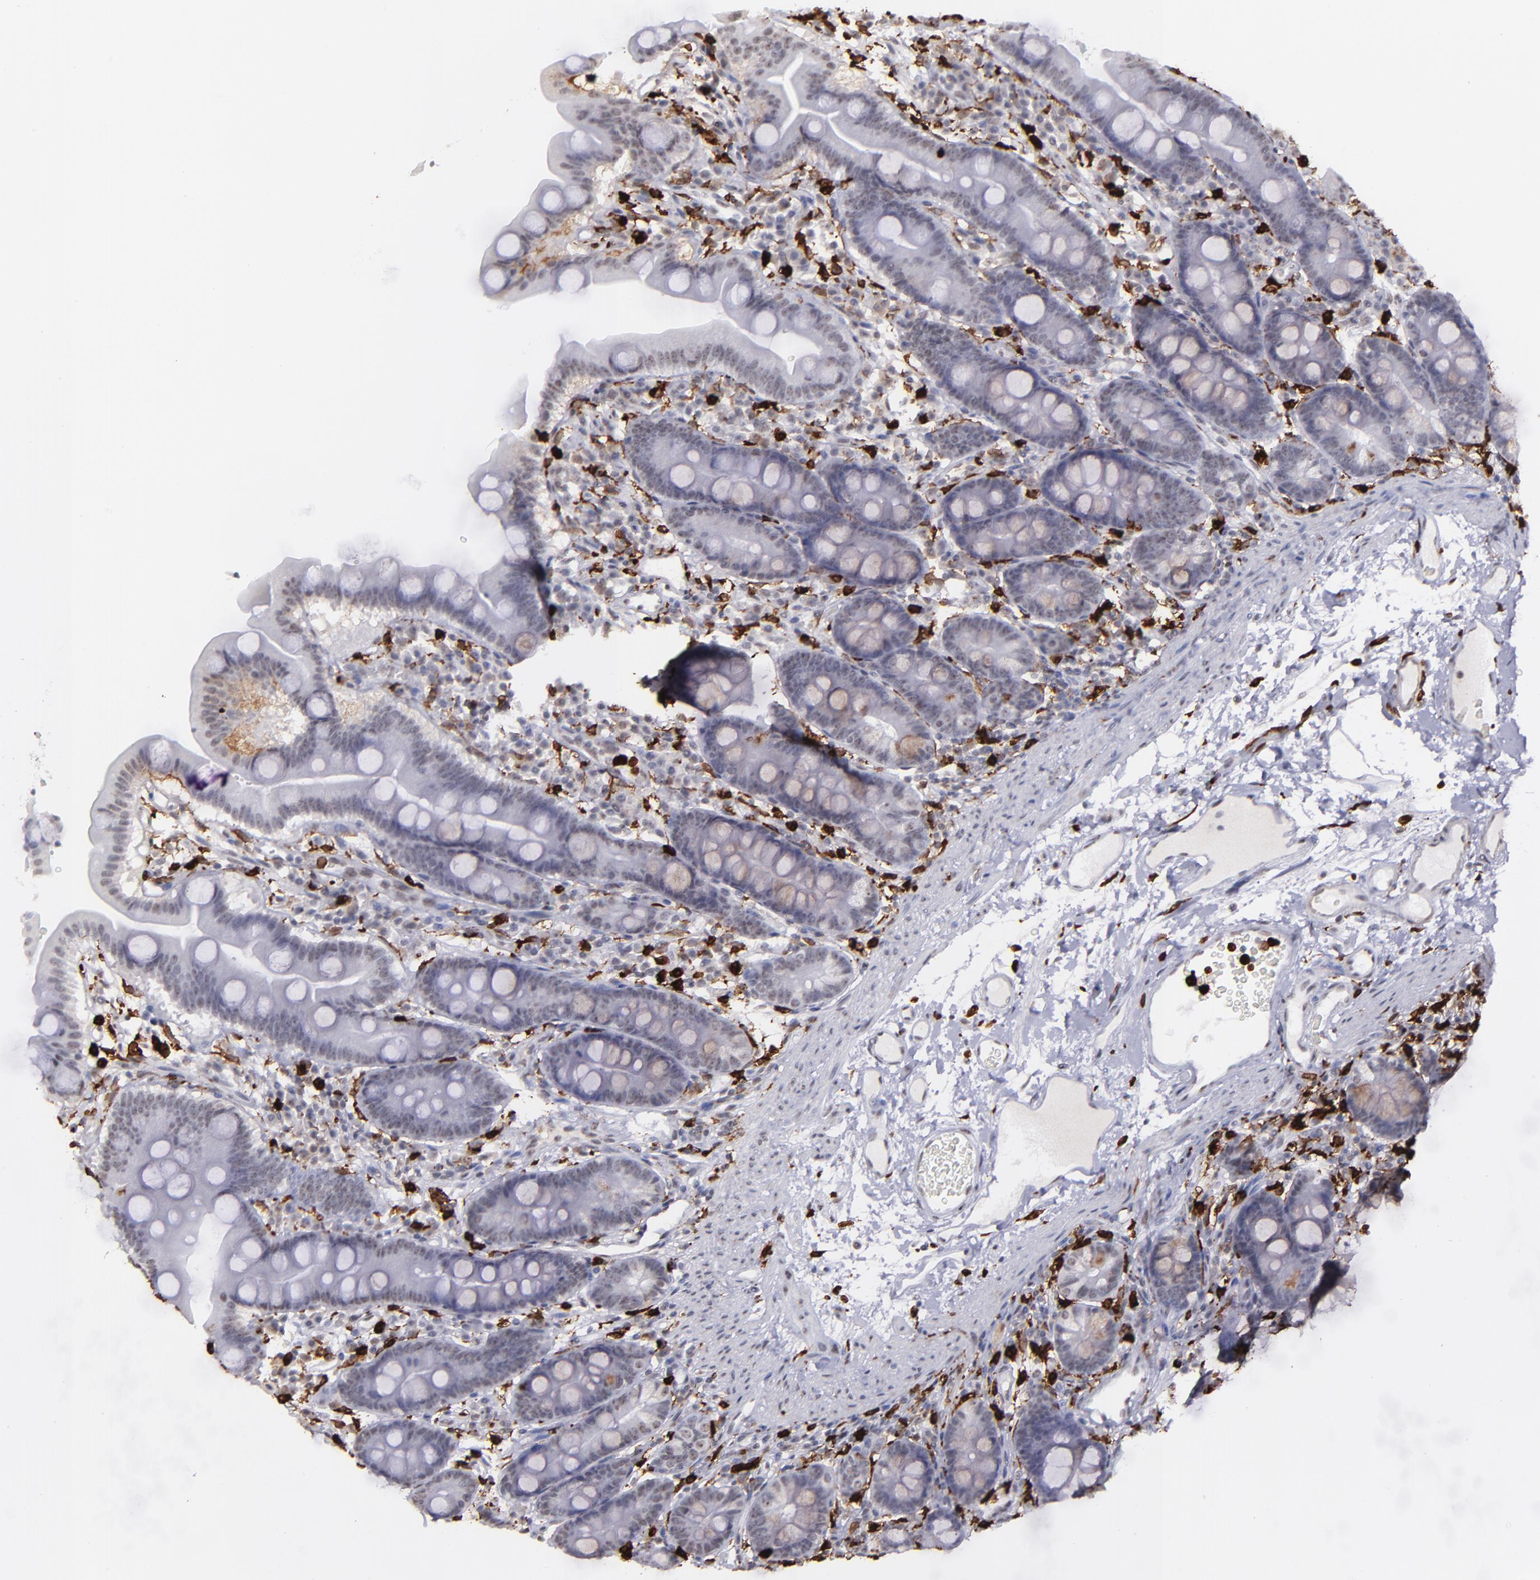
{"staining": {"intensity": "negative", "quantity": "none", "location": "none"}, "tissue": "duodenum", "cell_type": "Glandular cells", "image_type": "normal", "snomed": [{"axis": "morphology", "description": "Normal tissue, NOS"}, {"axis": "topography", "description": "Duodenum"}], "caption": "Glandular cells are negative for brown protein staining in unremarkable duodenum. Nuclei are stained in blue.", "gene": "NCF2", "patient": {"sex": "male", "age": 50}}